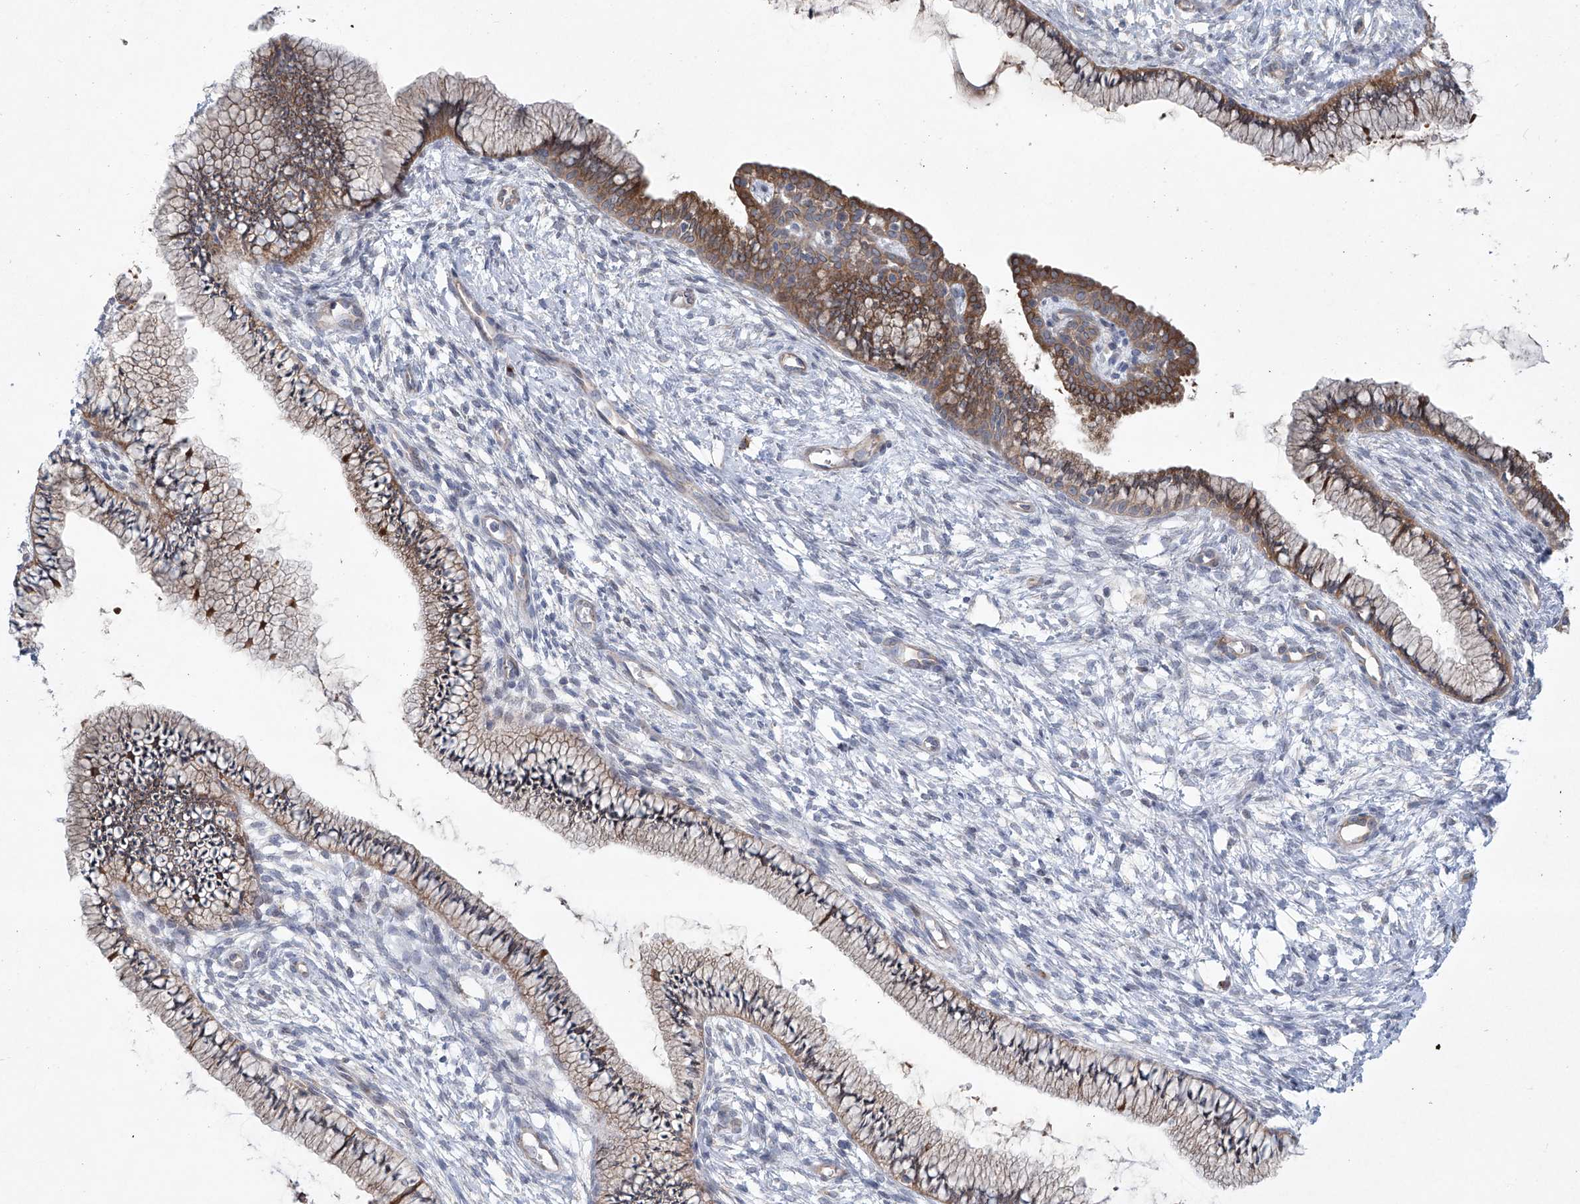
{"staining": {"intensity": "moderate", "quantity": ">75%", "location": "cytoplasmic/membranous"}, "tissue": "cervix", "cell_type": "Glandular cells", "image_type": "normal", "snomed": [{"axis": "morphology", "description": "Normal tissue, NOS"}, {"axis": "topography", "description": "Cervix"}], "caption": "Immunohistochemistry (IHC) (DAB) staining of benign cervix displays moderate cytoplasmic/membranous protein expression in approximately >75% of glandular cells.", "gene": "KLC4", "patient": {"sex": "female", "age": 36}}